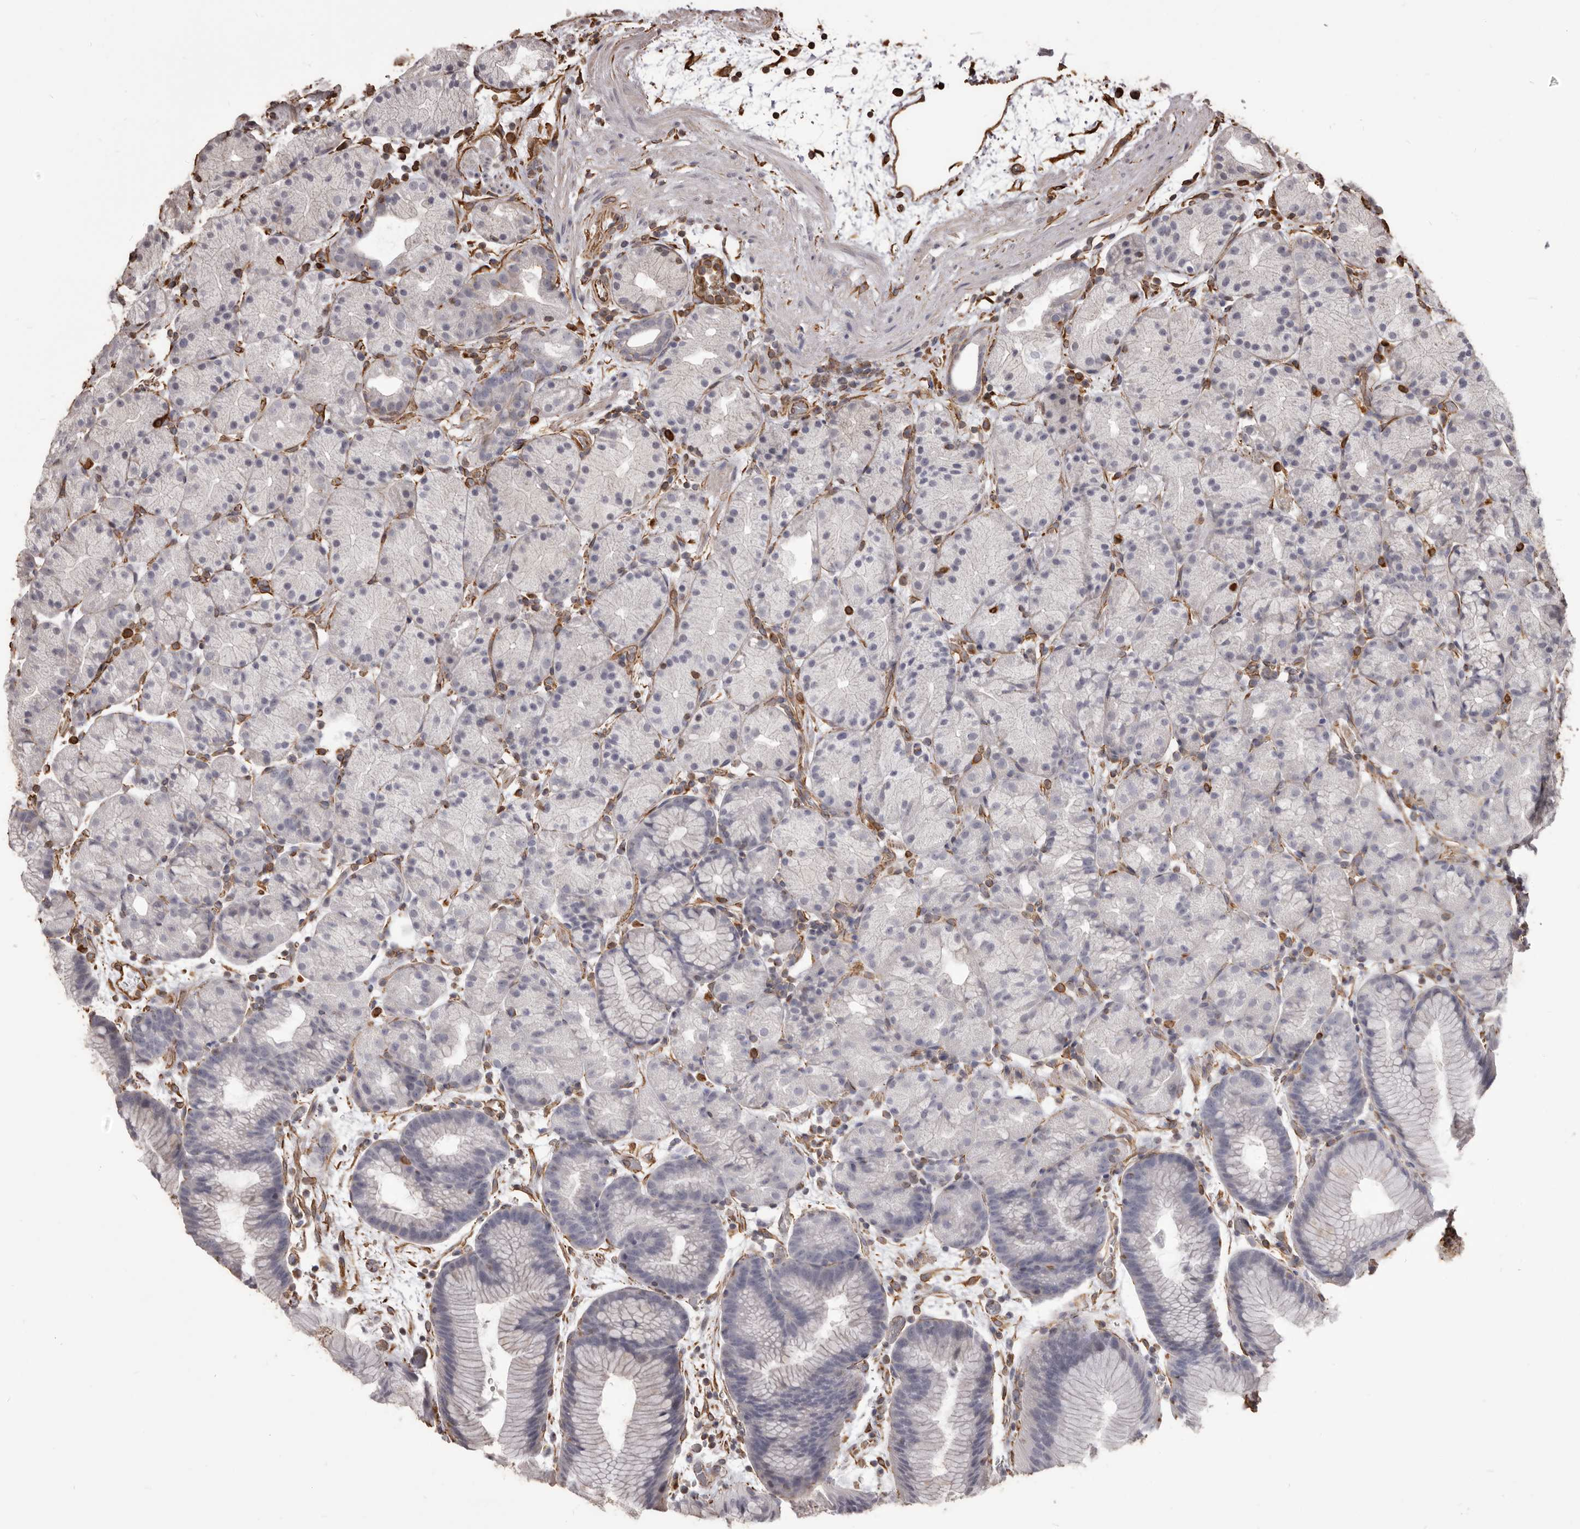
{"staining": {"intensity": "negative", "quantity": "none", "location": "none"}, "tissue": "stomach", "cell_type": "Glandular cells", "image_type": "normal", "snomed": [{"axis": "morphology", "description": "Normal tissue, NOS"}, {"axis": "topography", "description": "Stomach, upper"}], "caption": "Histopathology image shows no protein positivity in glandular cells of unremarkable stomach.", "gene": "MTURN", "patient": {"sex": "male", "age": 48}}